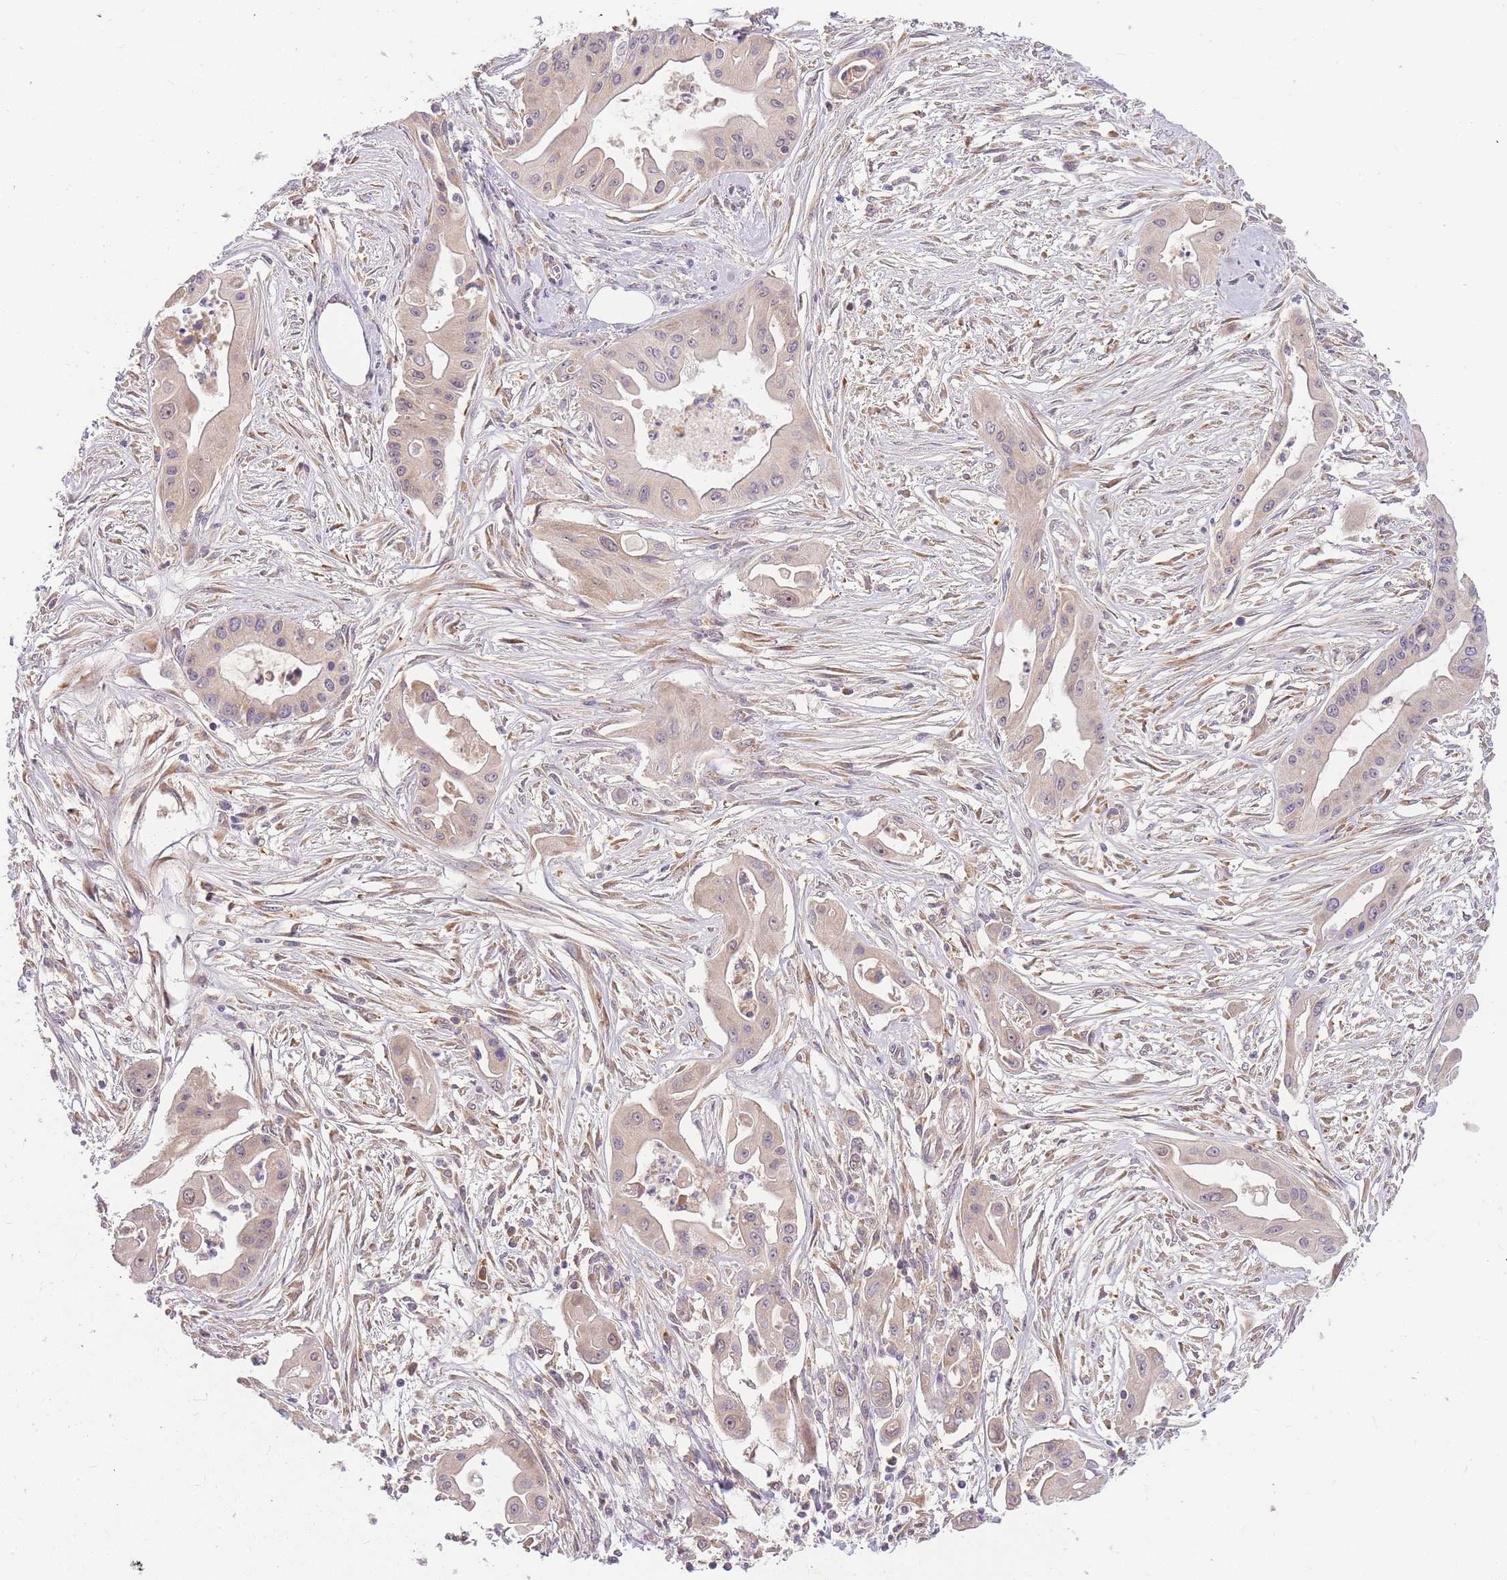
{"staining": {"intensity": "weak", "quantity": "<25%", "location": "nuclear"}, "tissue": "ovarian cancer", "cell_type": "Tumor cells", "image_type": "cancer", "snomed": [{"axis": "morphology", "description": "Cystadenocarcinoma, mucinous, NOS"}, {"axis": "topography", "description": "Ovary"}], "caption": "An IHC photomicrograph of ovarian cancer (mucinous cystadenocarcinoma) is shown. There is no staining in tumor cells of ovarian cancer (mucinous cystadenocarcinoma).", "gene": "ZNF577", "patient": {"sex": "female", "age": 70}}